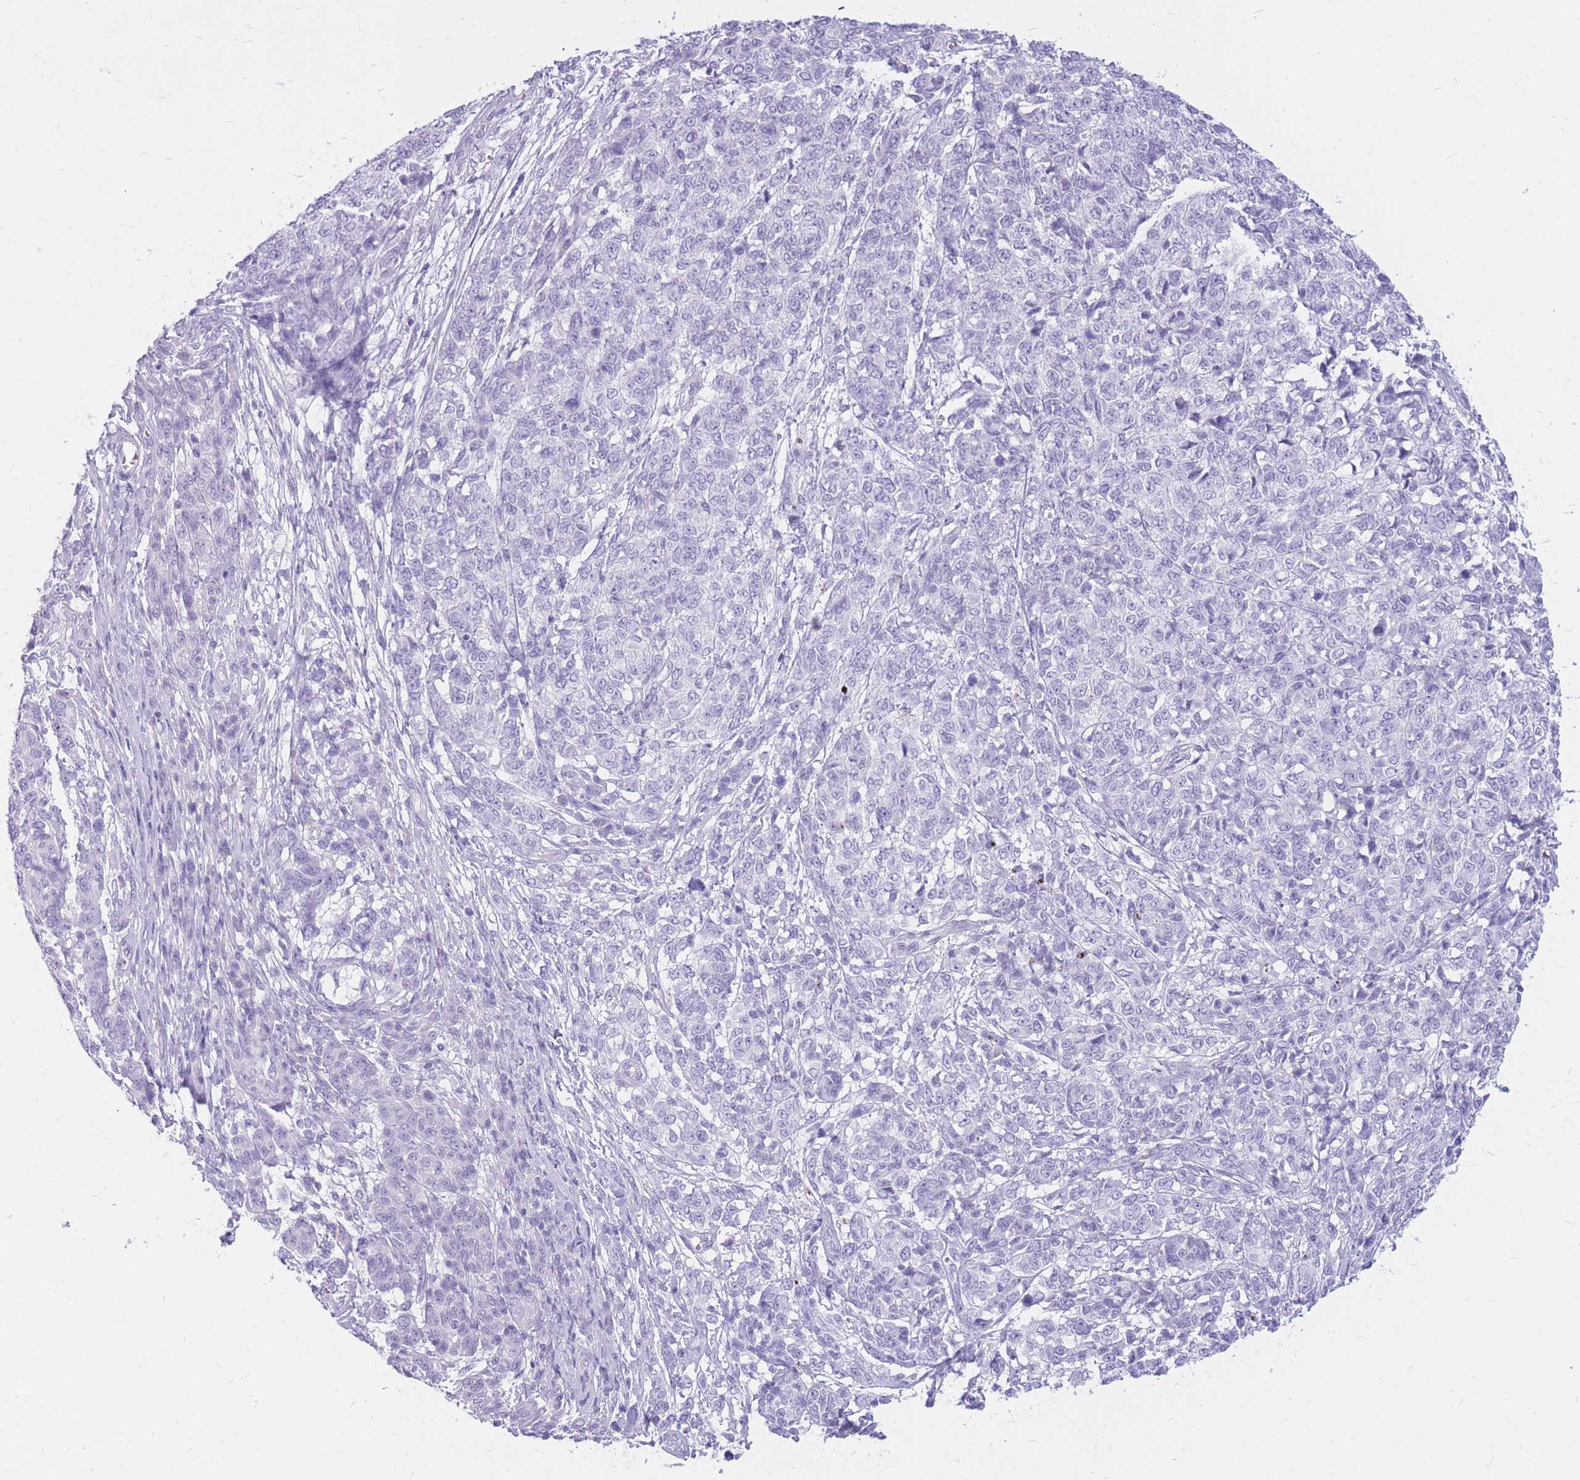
{"staining": {"intensity": "negative", "quantity": "none", "location": "none"}, "tissue": "melanoma", "cell_type": "Tumor cells", "image_type": "cancer", "snomed": [{"axis": "morphology", "description": "Malignant melanoma, NOS"}, {"axis": "topography", "description": "Skin"}], "caption": "Malignant melanoma stained for a protein using IHC reveals no positivity tumor cells.", "gene": "CYP21A2", "patient": {"sex": "male", "age": 49}}